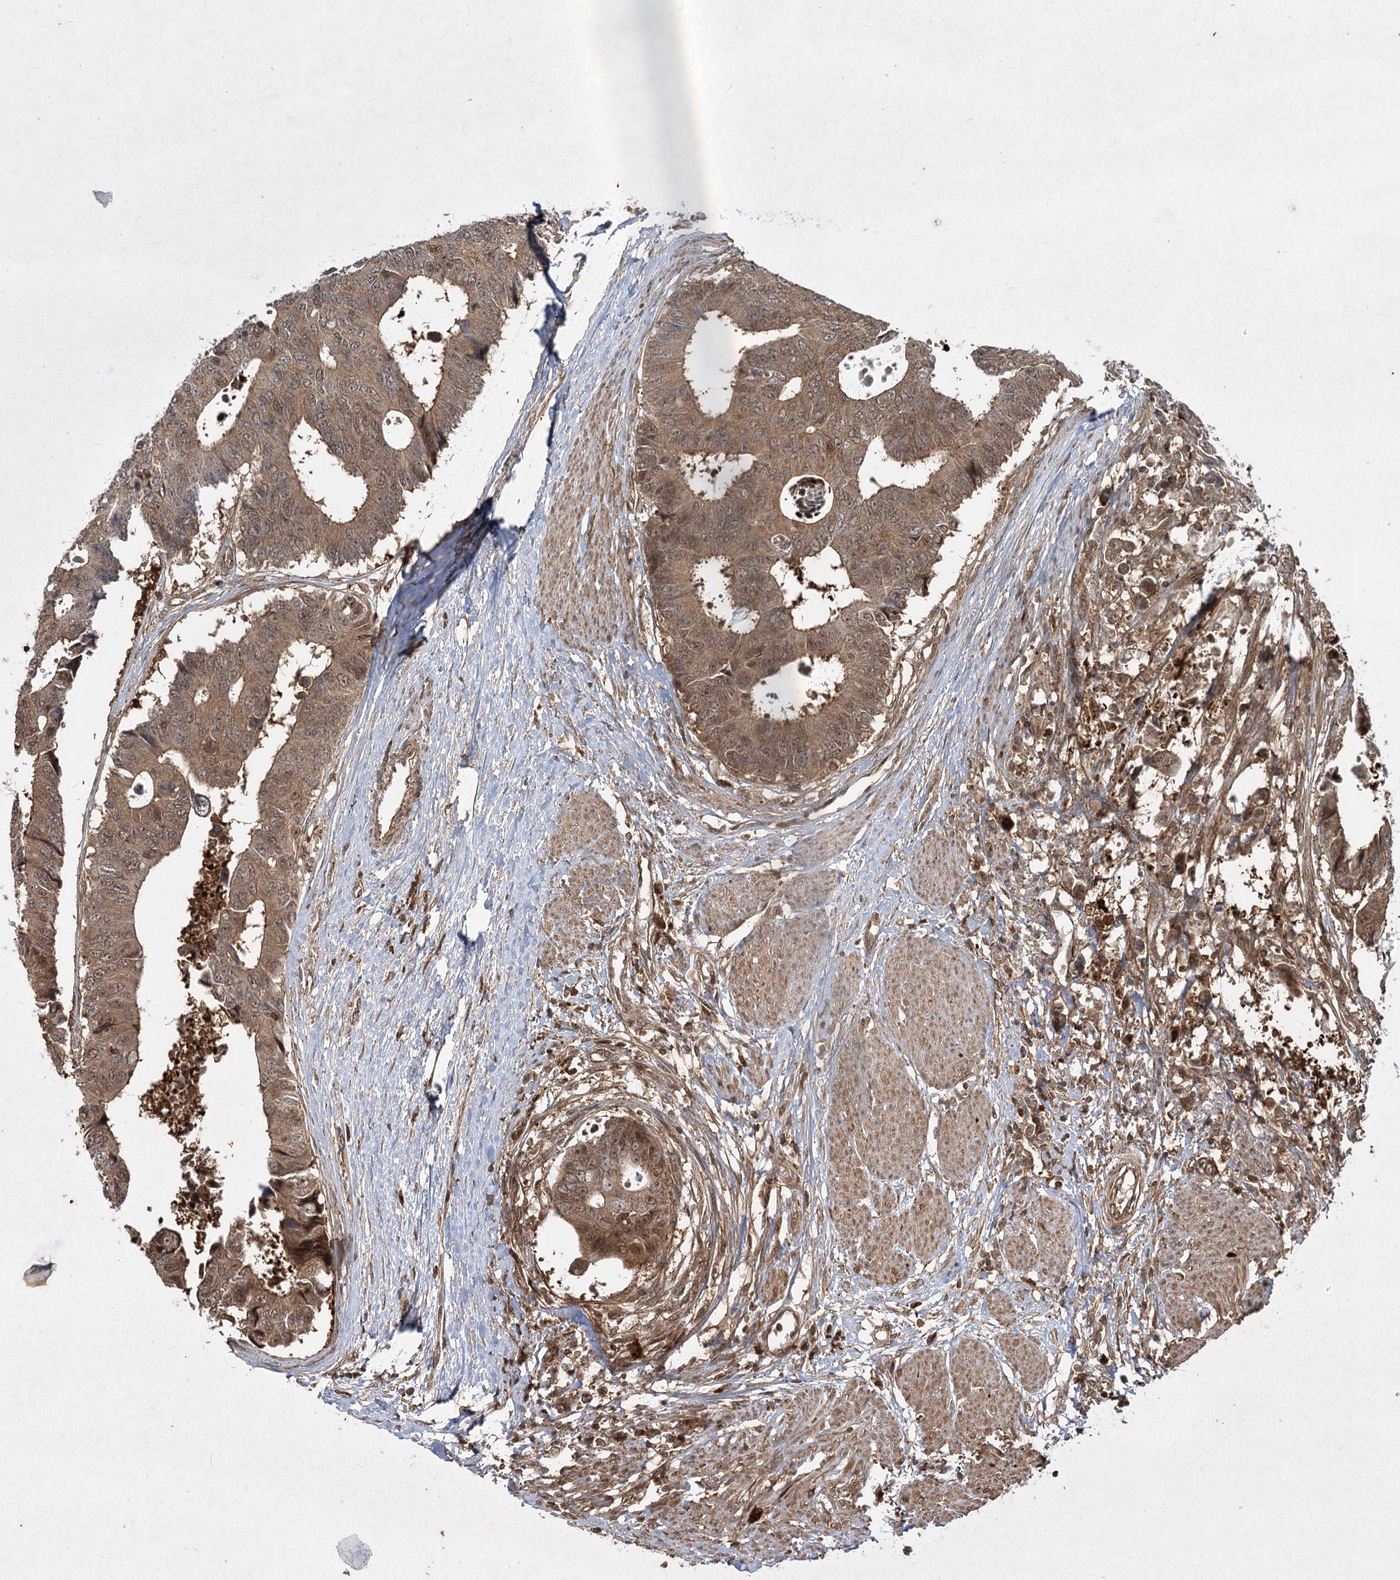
{"staining": {"intensity": "moderate", "quantity": ">75%", "location": "cytoplasmic/membranous,nuclear"}, "tissue": "colorectal cancer", "cell_type": "Tumor cells", "image_type": "cancer", "snomed": [{"axis": "morphology", "description": "Adenocarcinoma, NOS"}, {"axis": "topography", "description": "Rectum"}], "caption": "Tumor cells display medium levels of moderate cytoplasmic/membranous and nuclear expression in approximately >75% of cells in human adenocarcinoma (colorectal).", "gene": "MDFIC", "patient": {"sex": "male", "age": 84}}